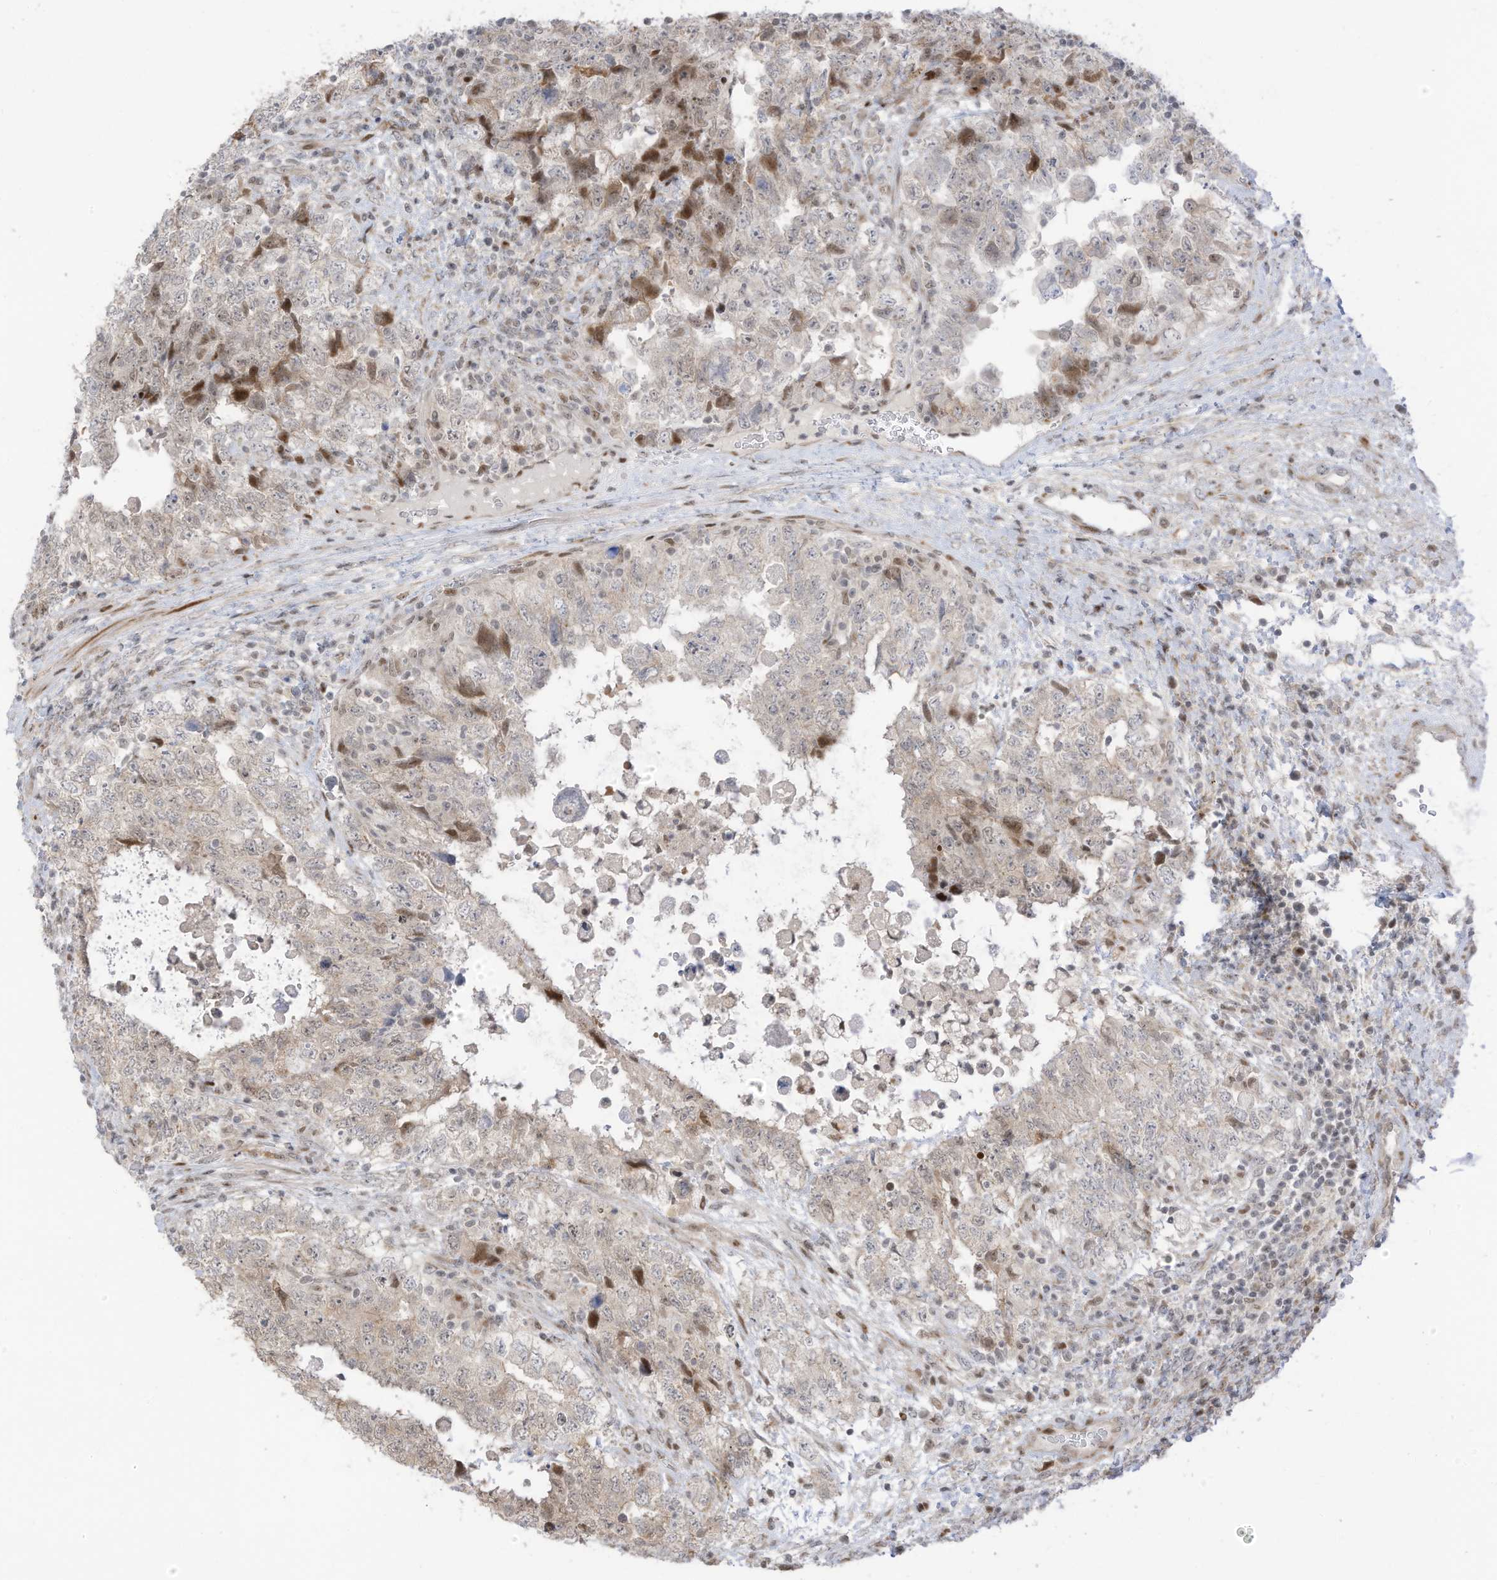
{"staining": {"intensity": "moderate", "quantity": "<25%", "location": "nuclear"}, "tissue": "testis cancer", "cell_type": "Tumor cells", "image_type": "cancer", "snomed": [{"axis": "morphology", "description": "Carcinoma, Embryonal, NOS"}, {"axis": "topography", "description": "Testis"}], "caption": "A high-resolution micrograph shows immunohistochemistry (IHC) staining of testis cancer, which reveals moderate nuclear staining in approximately <25% of tumor cells.", "gene": "ZCWPW2", "patient": {"sex": "male", "age": 37}}